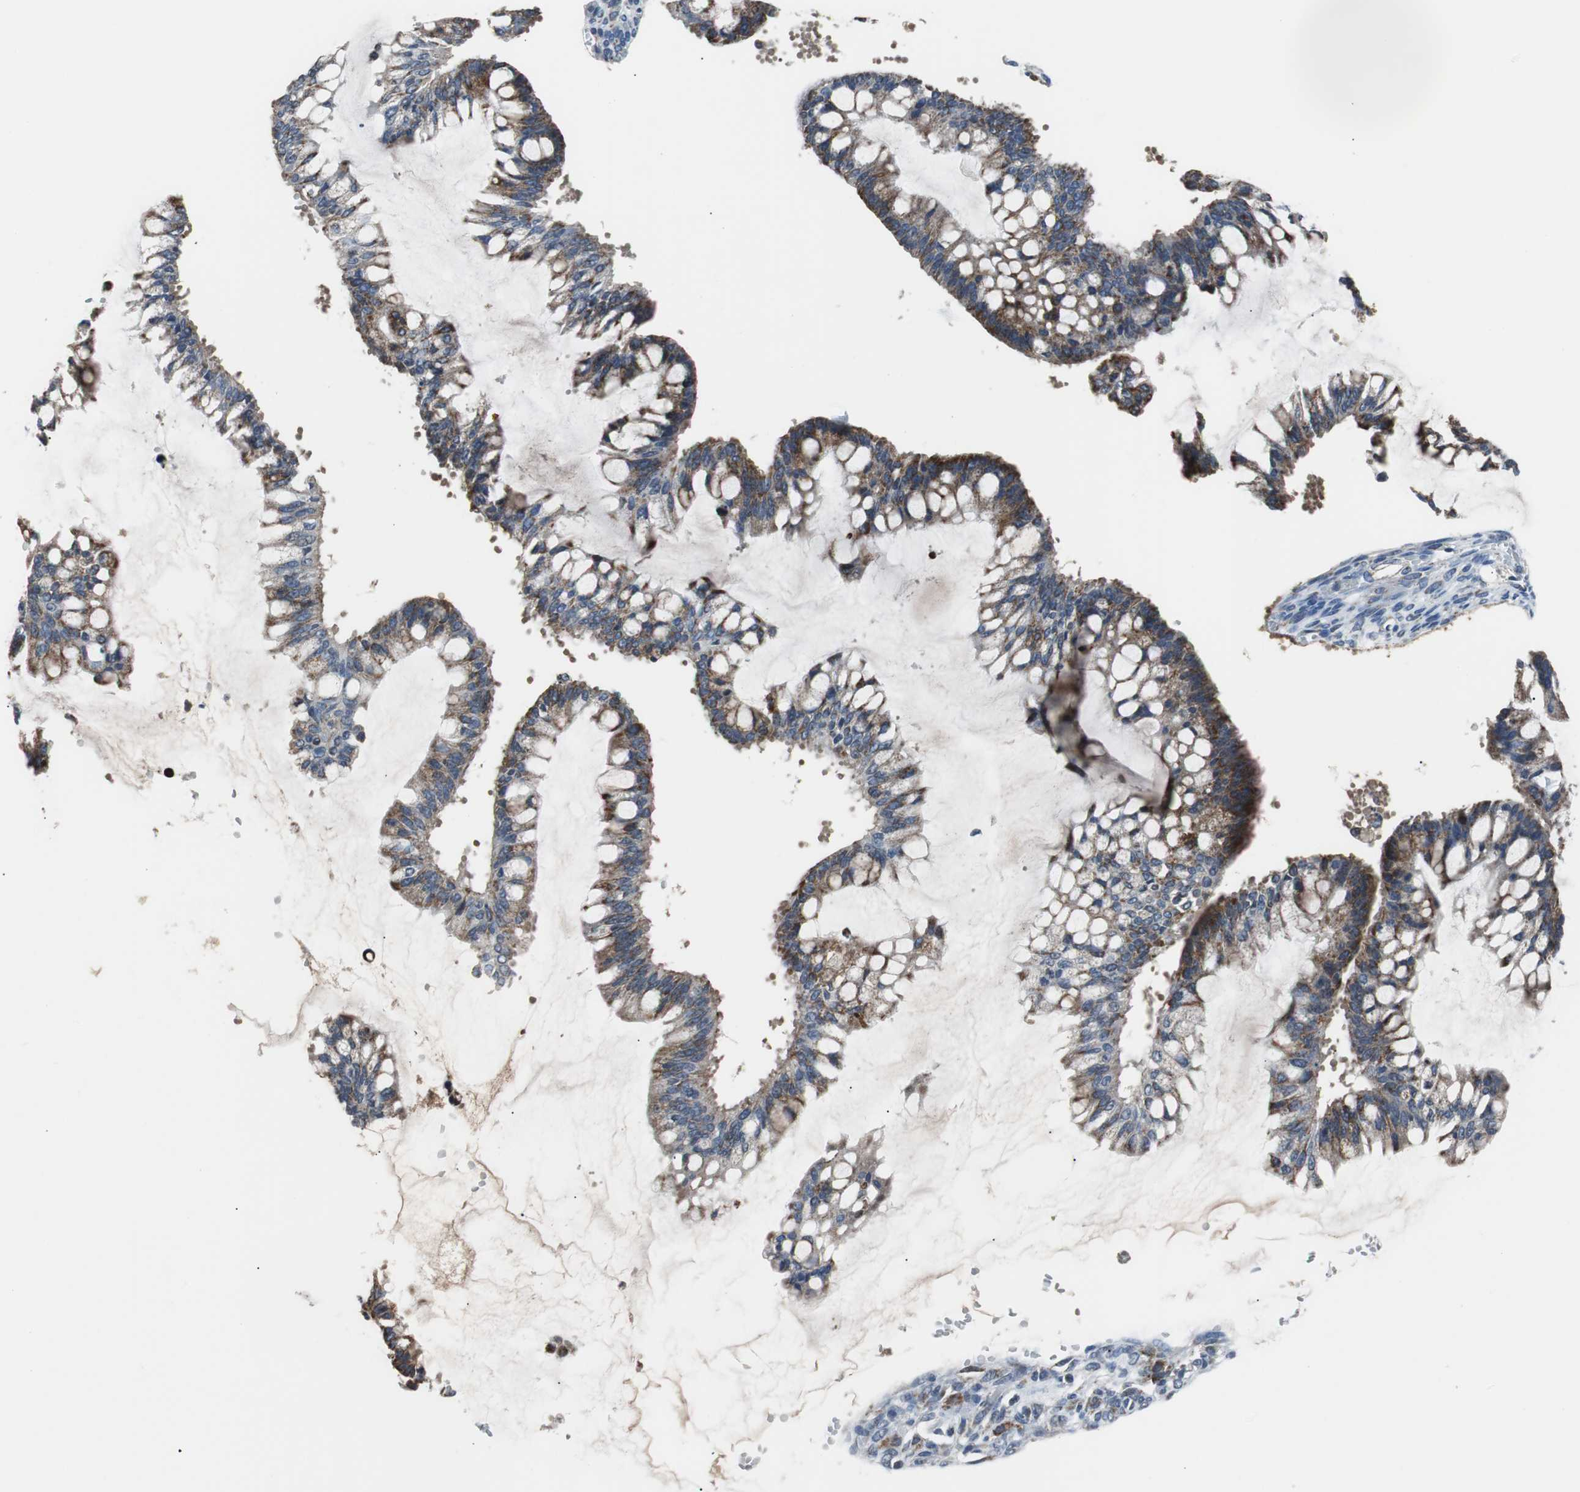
{"staining": {"intensity": "strong", "quantity": ">75%", "location": "cytoplasmic/membranous"}, "tissue": "ovarian cancer", "cell_type": "Tumor cells", "image_type": "cancer", "snomed": [{"axis": "morphology", "description": "Cystadenocarcinoma, mucinous, NOS"}, {"axis": "topography", "description": "Ovary"}], "caption": "Tumor cells display high levels of strong cytoplasmic/membranous positivity in about >75% of cells in ovarian cancer (mucinous cystadenocarcinoma).", "gene": "PITRM1", "patient": {"sex": "female", "age": 73}}